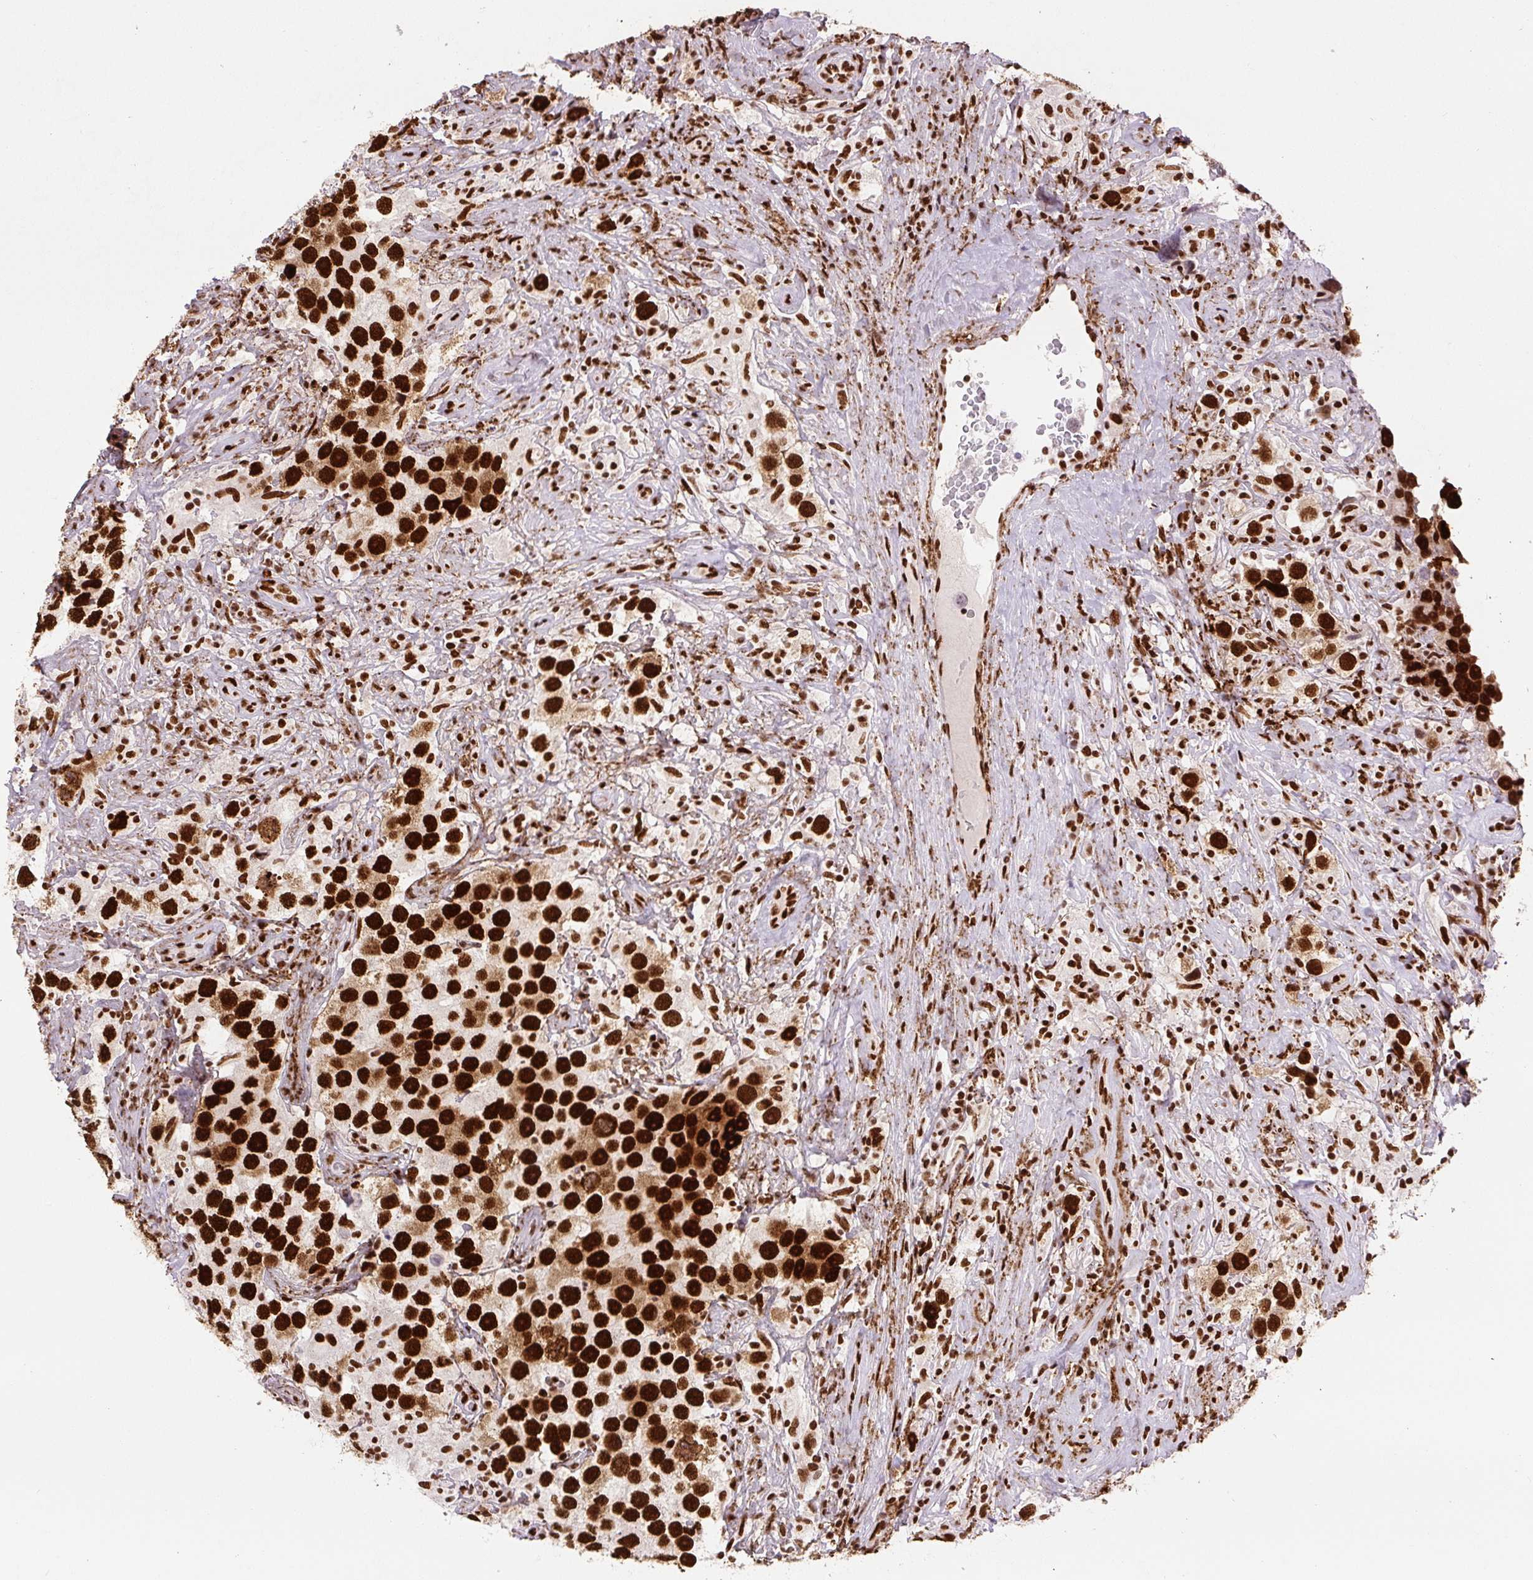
{"staining": {"intensity": "strong", "quantity": ">75%", "location": "nuclear"}, "tissue": "testis cancer", "cell_type": "Tumor cells", "image_type": "cancer", "snomed": [{"axis": "morphology", "description": "Seminoma, NOS"}, {"axis": "topography", "description": "Testis"}], "caption": "The image reveals a brown stain indicating the presence of a protein in the nuclear of tumor cells in testis cancer (seminoma). (Stains: DAB in brown, nuclei in blue, Microscopy: brightfield microscopy at high magnification).", "gene": "FUS", "patient": {"sex": "male", "age": 49}}